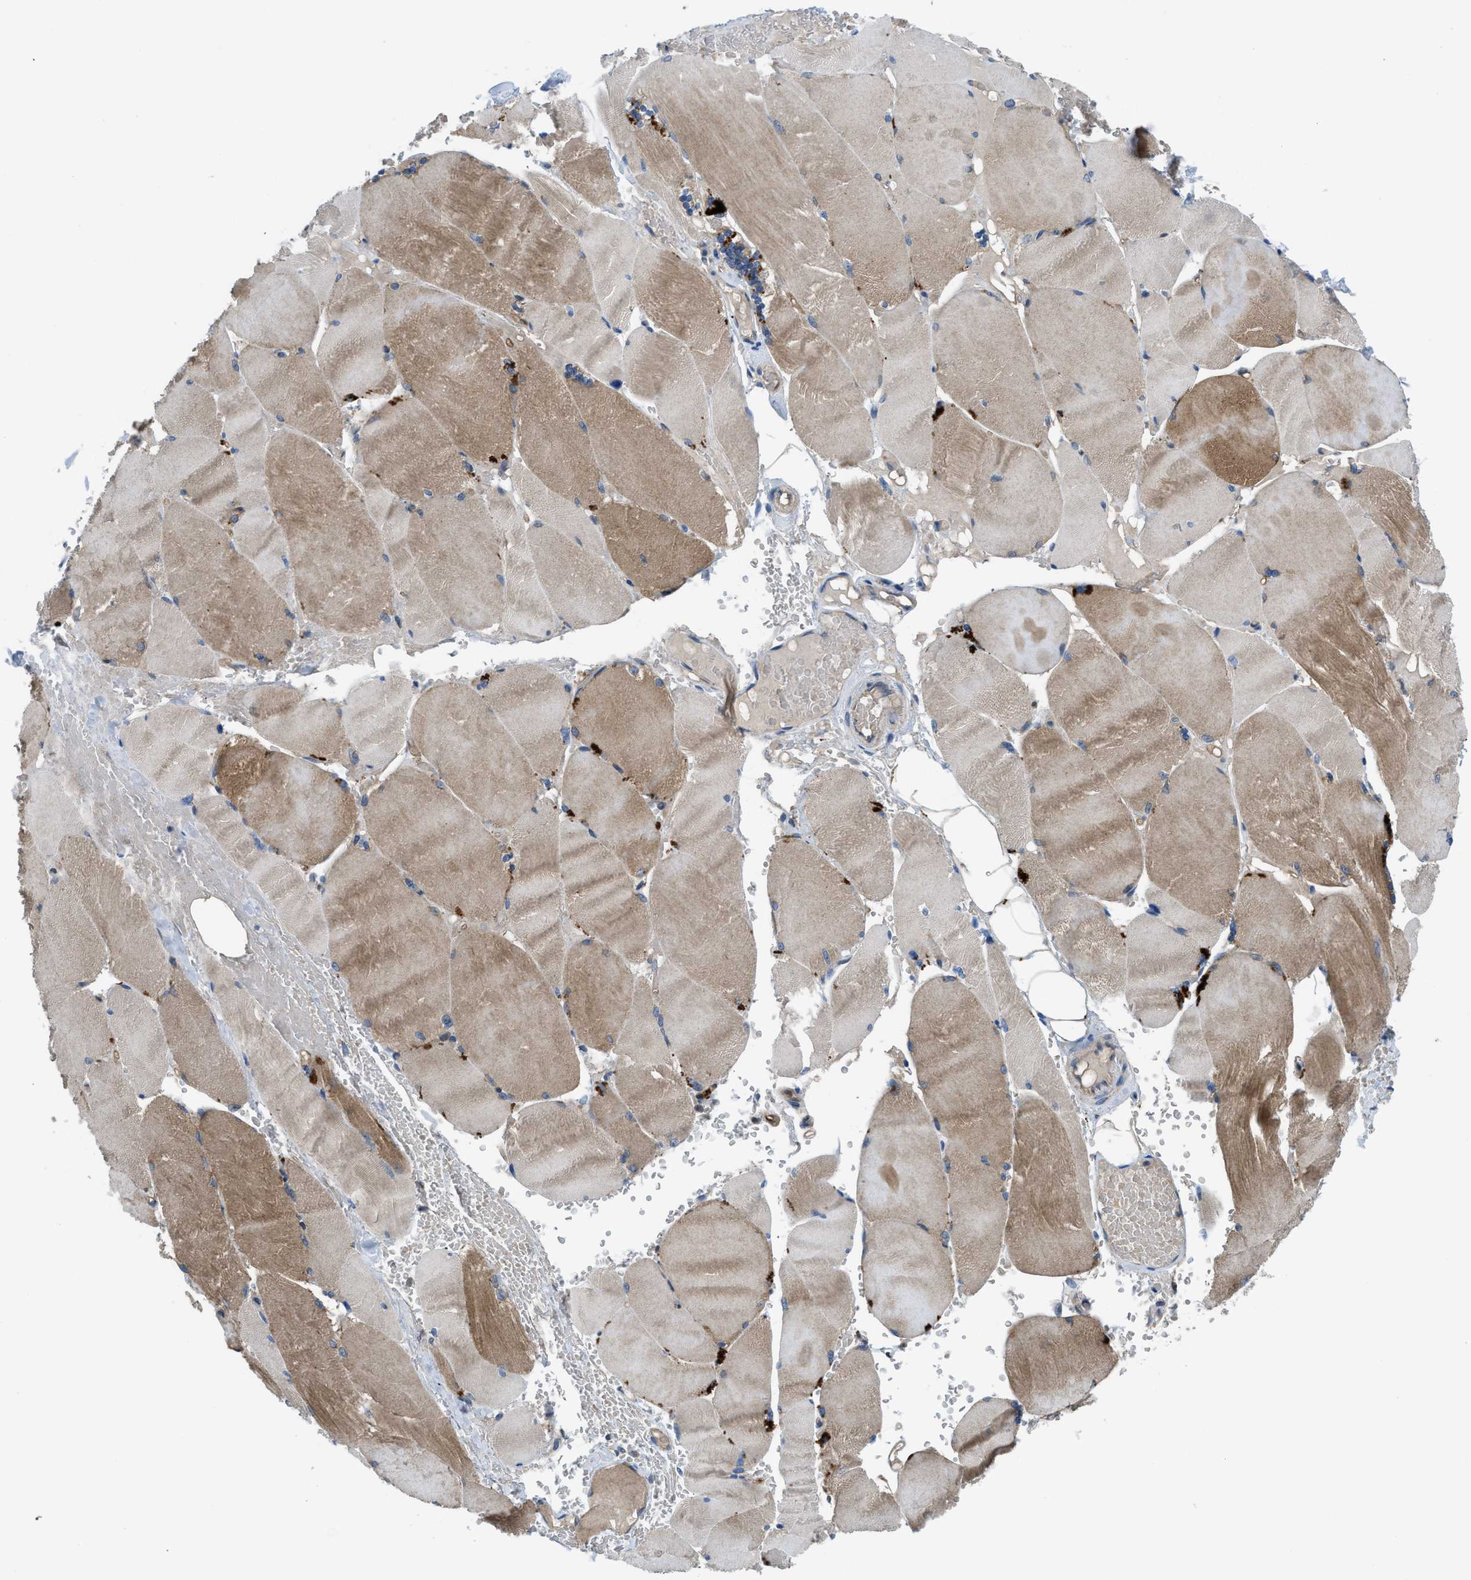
{"staining": {"intensity": "moderate", "quantity": "25%-75%", "location": "cytoplasmic/membranous"}, "tissue": "skeletal muscle", "cell_type": "Myocytes", "image_type": "normal", "snomed": [{"axis": "morphology", "description": "Normal tissue, NOS"}, {"axis": "topography", "description": "Skin"}, {"axis": "topography", "description": "Skeletal muscle"}], "caption": "The image demonstrates staining of benign skeletal muscle, revealing moderate cytoplasmic/membranous protein positivity (brown color) within myocytes.", "gene": "BAZ2B", "patient": {"sex": "male", "age": 83}}